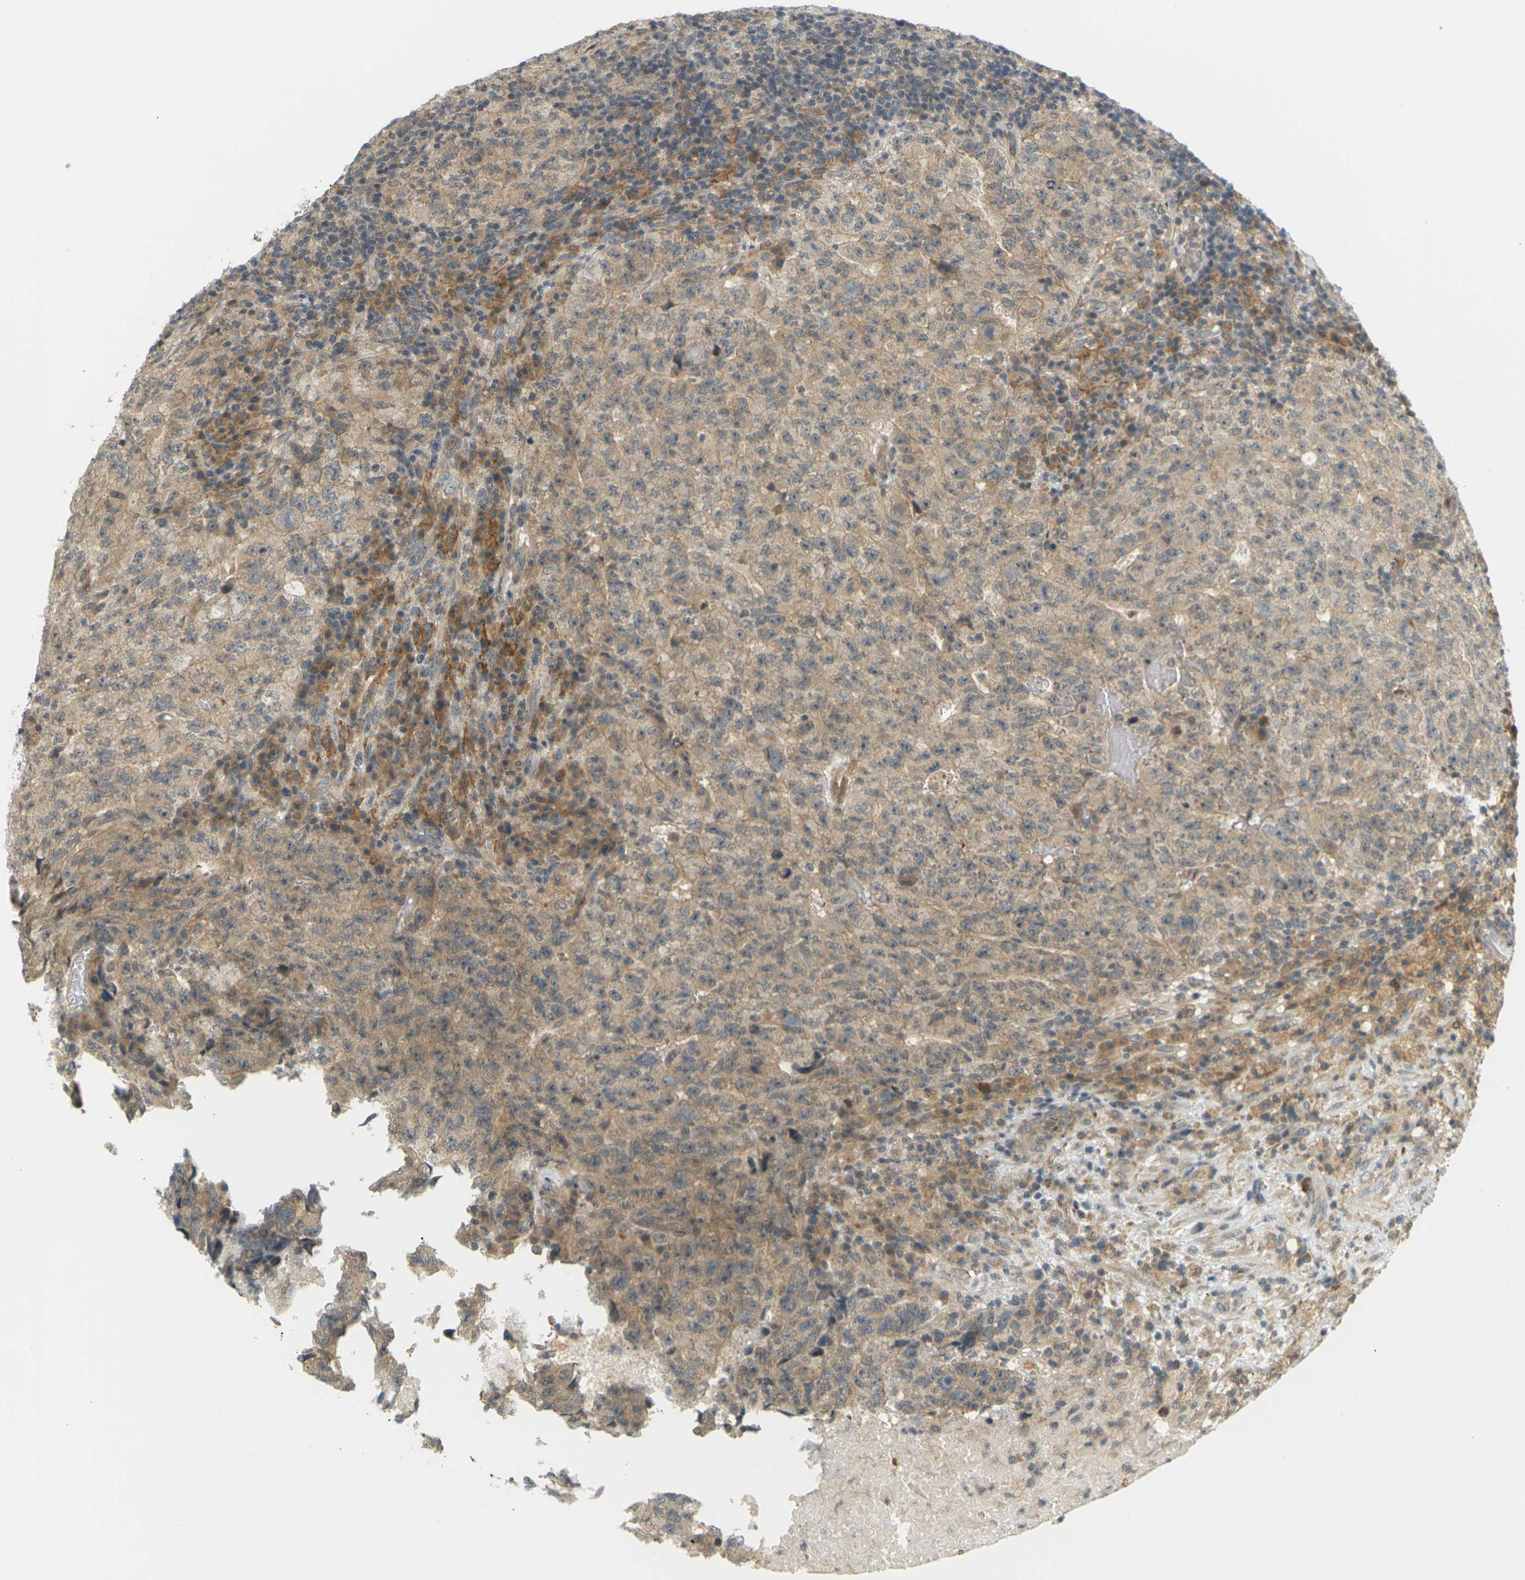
{"staining": {"intensity": "moderate", "quantity": ">75%", "location": "cytoplasmic/membranous"}, "tissue": "testis cancer", "cell_type": "Tumor cells", "image_type": "cancer", "snomed": [{"axis": "morphology", "description": "Necrosis, NOS"}, {"axis": "morphology", "description": "Carcinoma, Embryonal, NOS"}, {"axis": "topography", "description": "Testis"}], "caption": "Approximately >75% of tumor cells in testis cancer display moderate cytoplasmic/membranous protein staining as visualized by brown immunohistochemical staining.", "gene": "SOCS6", "patient": {"sex": "male", "age": 19}}